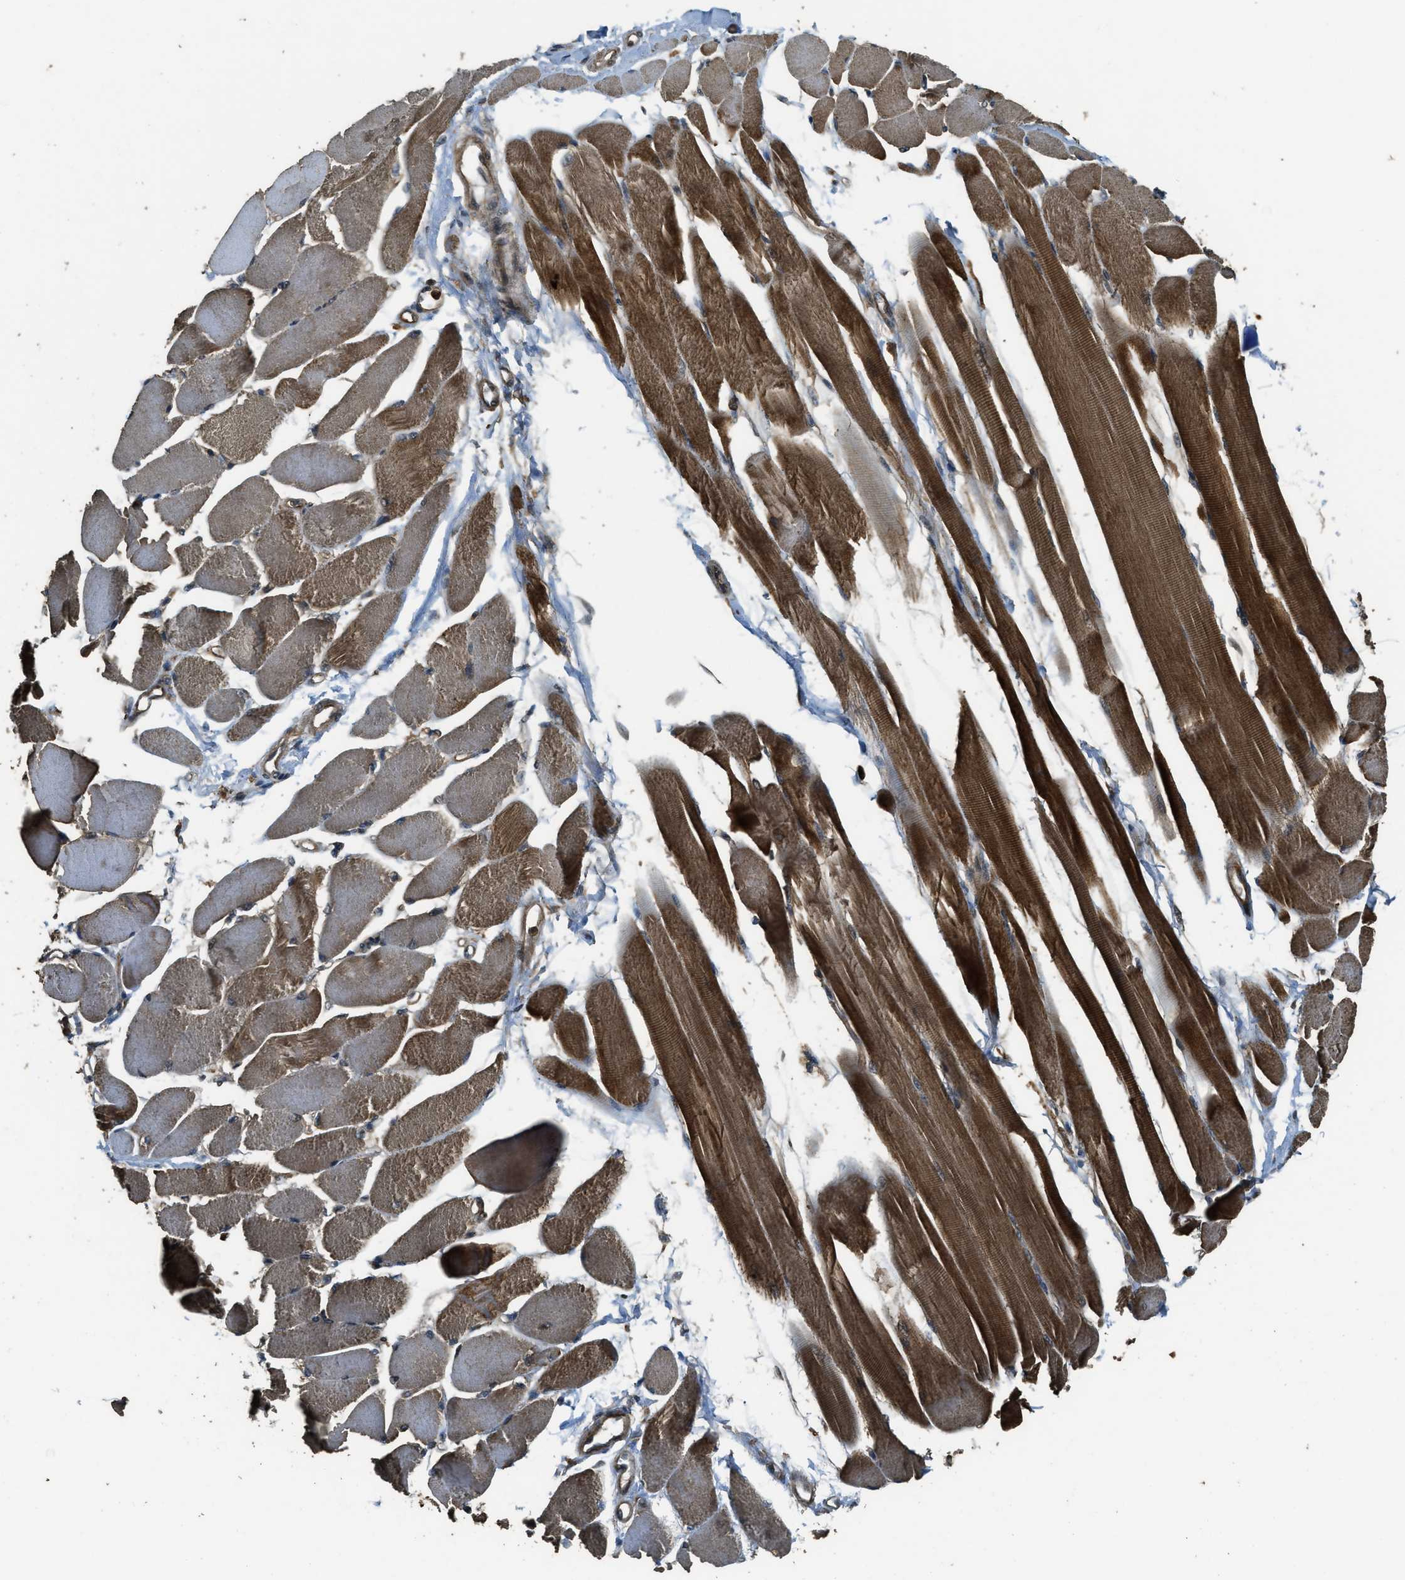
{"staining": {"intensity": "strong", "quantity": ">75%", "location": "cytoplasmic/membranous"}, "tissue": "skeletal muscle", "cell_type": "Myocytes", "image_type": "normal", "snomed": [{"axis": "morphology", "description": "Normal tissue, NOS"}, {"axis": "topography", "description": "Skeletal muscle"}, {"axis": "topography", "description": "Peripheral nerve tissue"}], "caption": "Protein staining of normal skeletal muscle demonstrates strong cytoplasmic/membranous positivity in about >75% of myocytes. Immunohistochemistry stains the protein of interest in brown and the nuclei are stained blue.", "gene": "PPP6R3", "patient": {"sex": "female", "age": 84}}